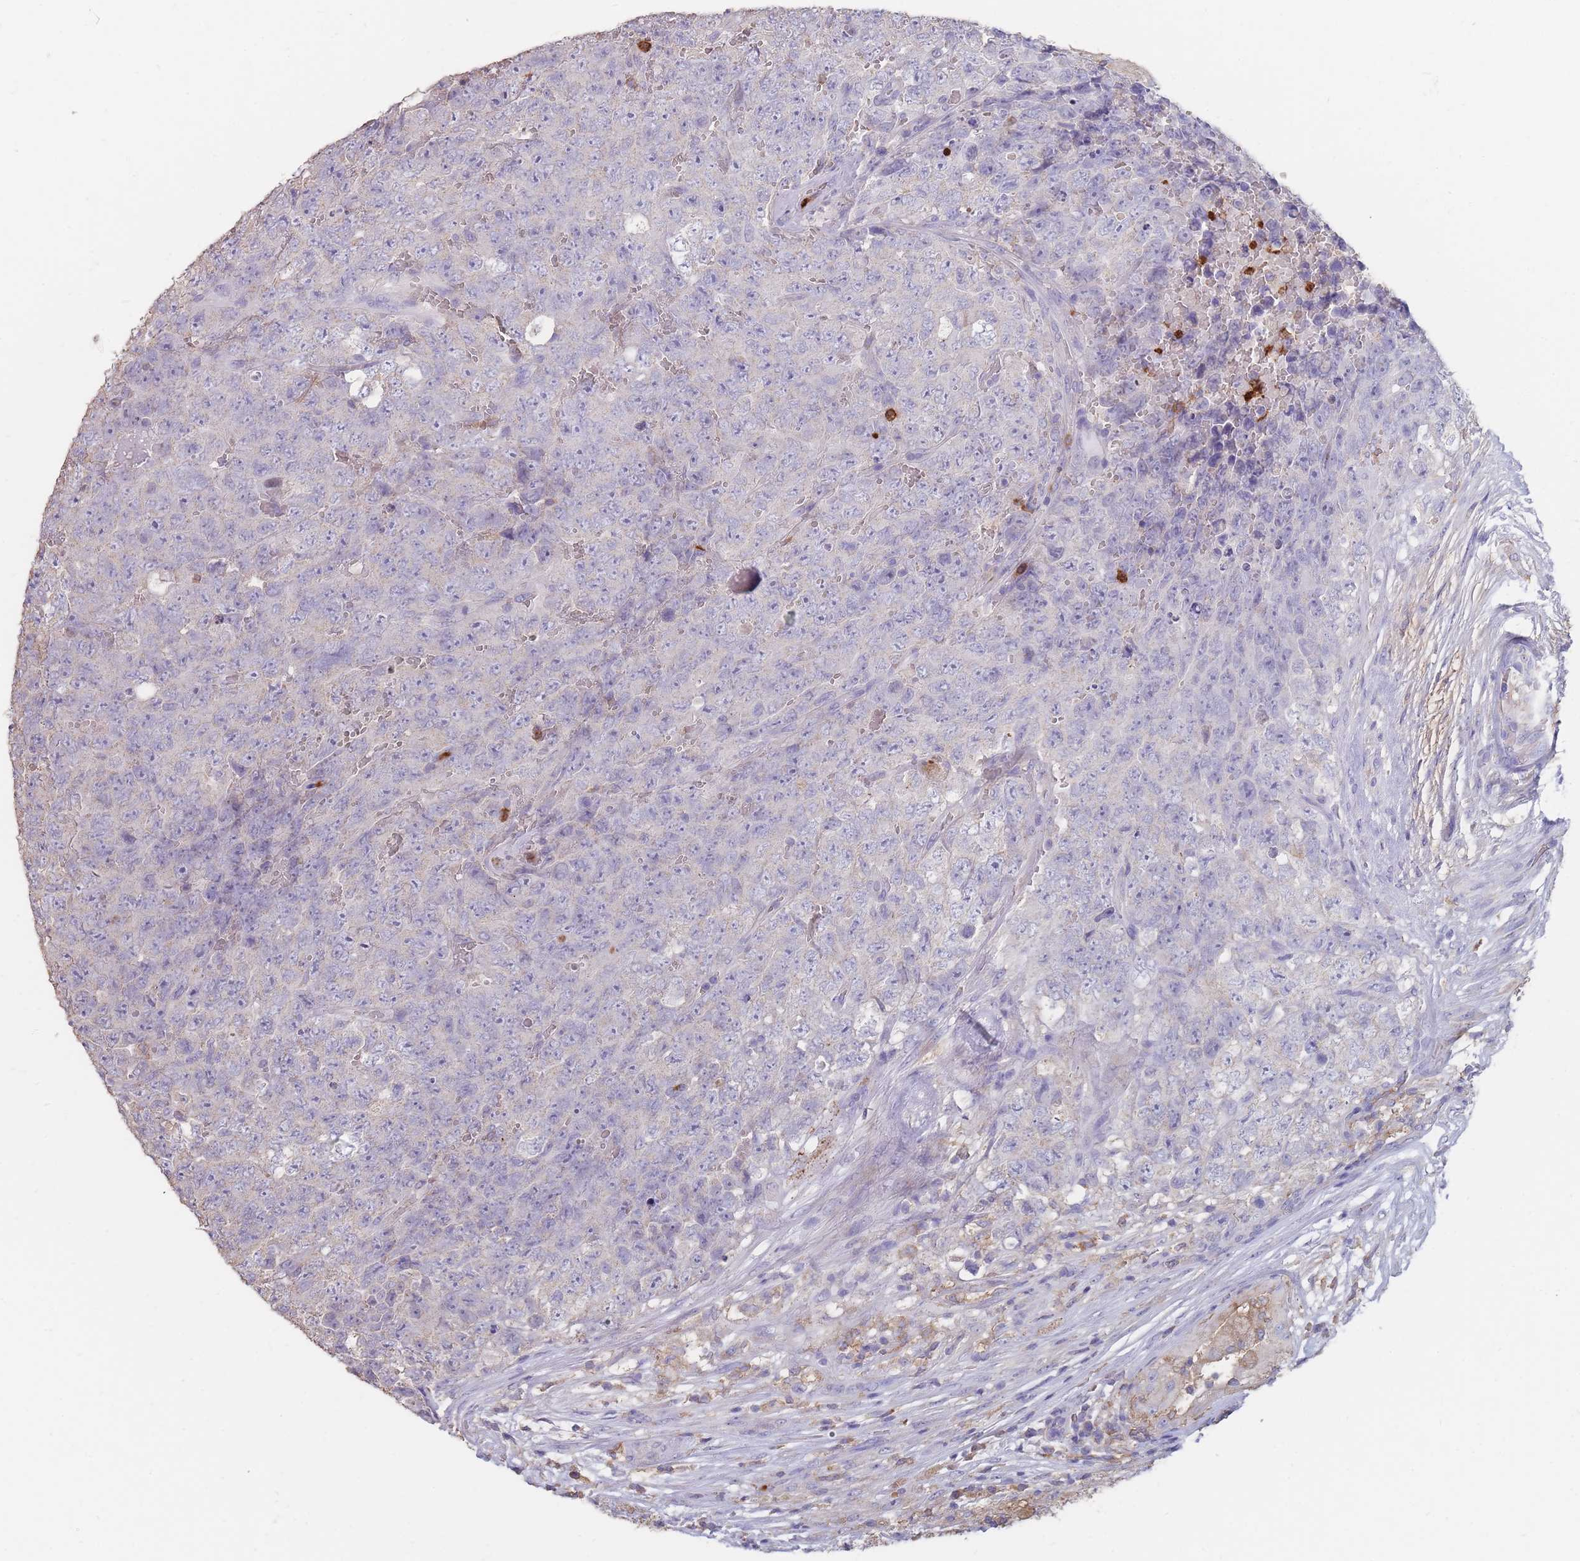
{"staining": {"intensity": "negative", "quantity": "none", "location": "none"}, "tissue": "testis cancer", "cell_type": "Tumor cells", "image_type": "cancer", "snomed": [{"axis": "morphology", "description": "Seminoma, NOS"}, {"axis": "morphology", "description": "Teratoma, malignant, NOS"}, {"axis": "topography", "description": "Testis"}], "caption": "Image shows no protein positivity in tumor cells of testis cancer tissue.", "gene": "CLEC12A", "patient": {"sex": "male", "age": 34}}